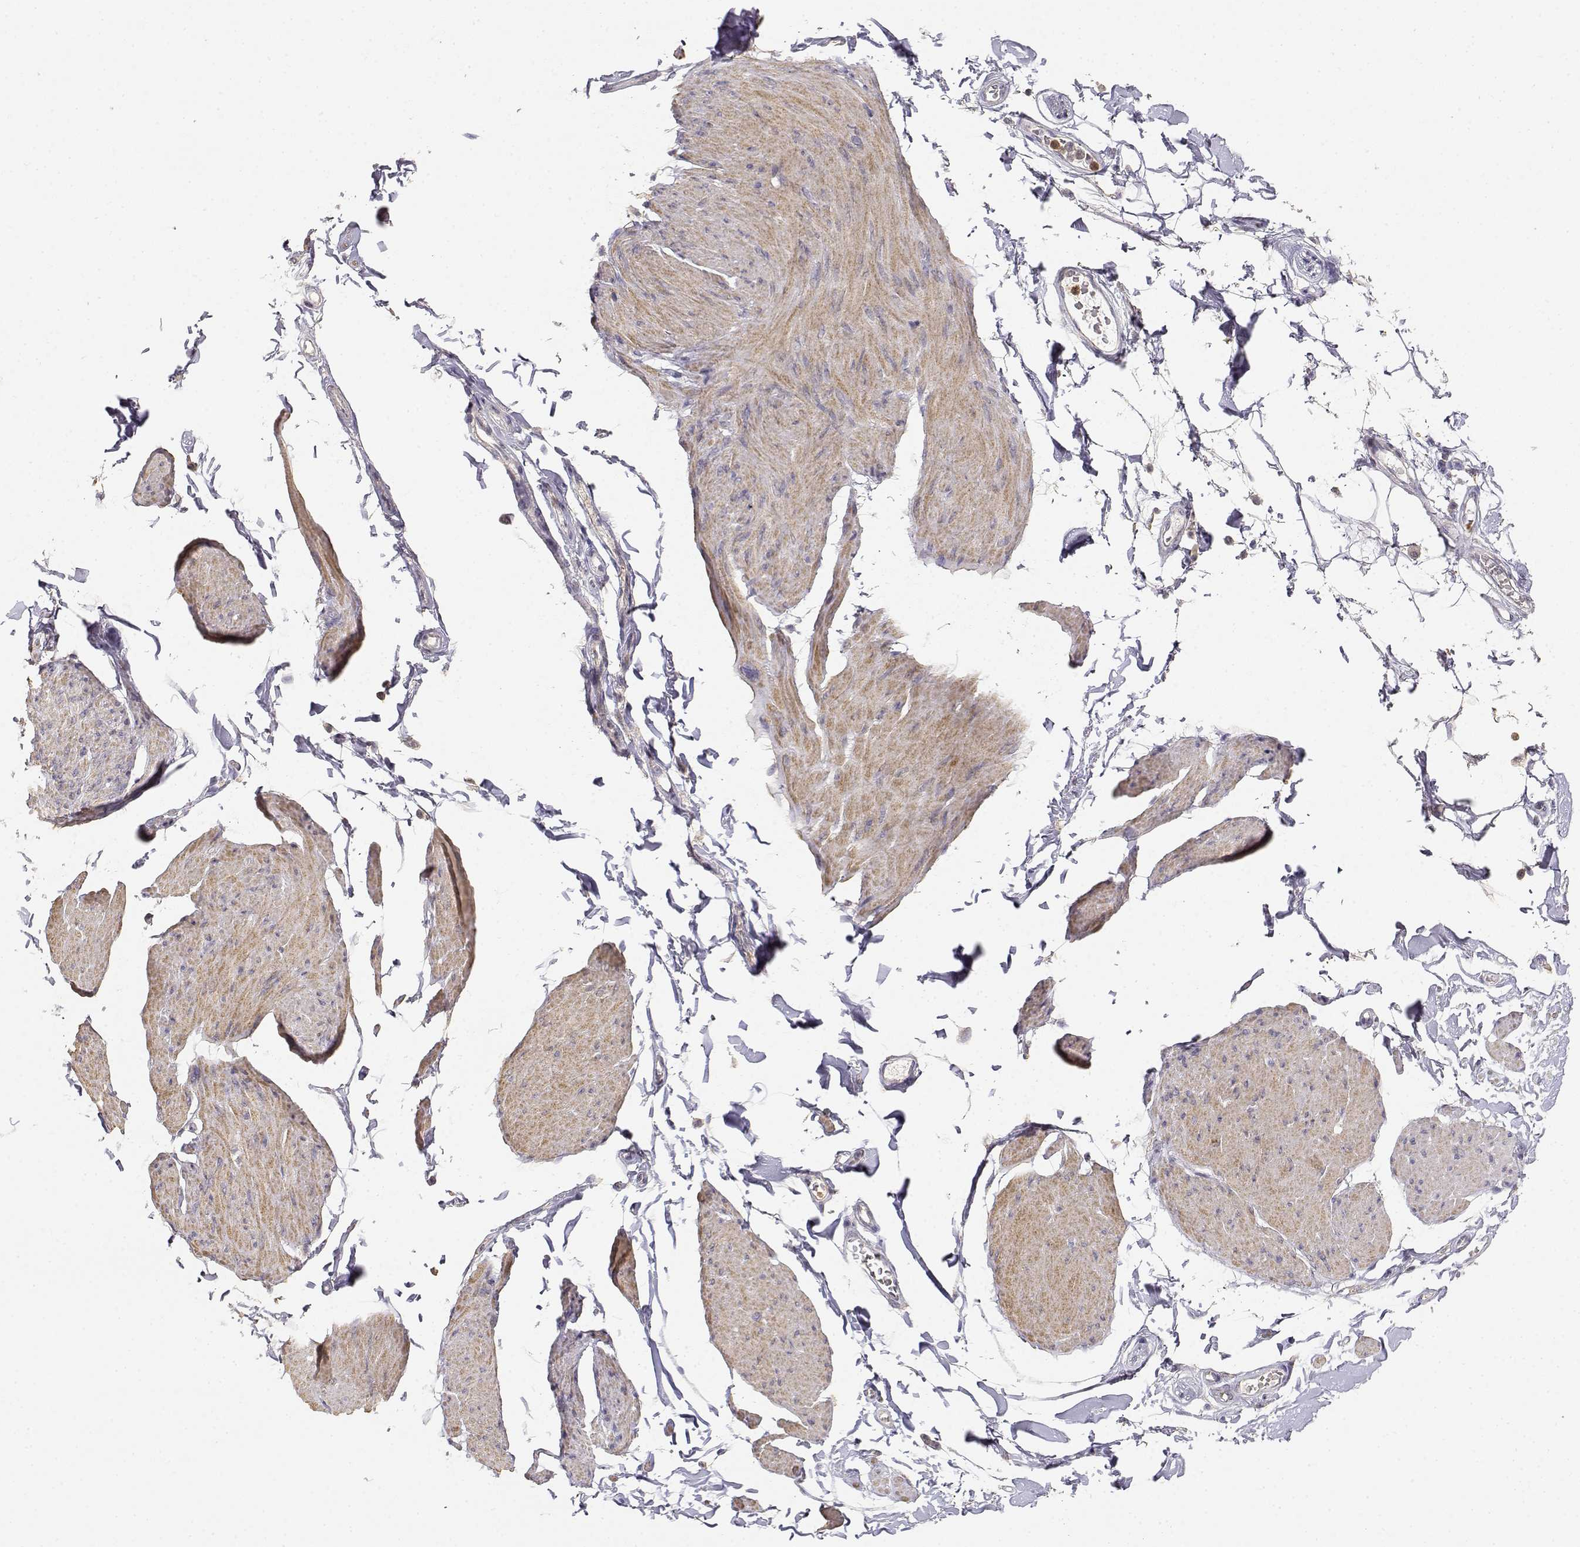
{"staining": {"intensity": "weak", "quantity": "<25%", "location": "cytoplasmic/membranous"}, "tissue": "smooth muscle", "cell_type": "Smooth muscle cells", "image_type": "normal", "snomed": [{"axis": "morphology", "description": "Normal tissue, NOS"}, {"axis": "topography", "description": "Adipose tissue"}, {"axis": "topography", "description": "Smooth muscle"}, {"axis": "topography", "description": "Peripheral nerve tissue"}], "caption": "DAB (3,3'-diaminobenzidine) immunohistochemical staining of normal human smooth muscle demonstrates no significant expression in smooth muscle cells.", "gene": "TNFRSF10C", "patient": {"sex": "male", "age": 83}}